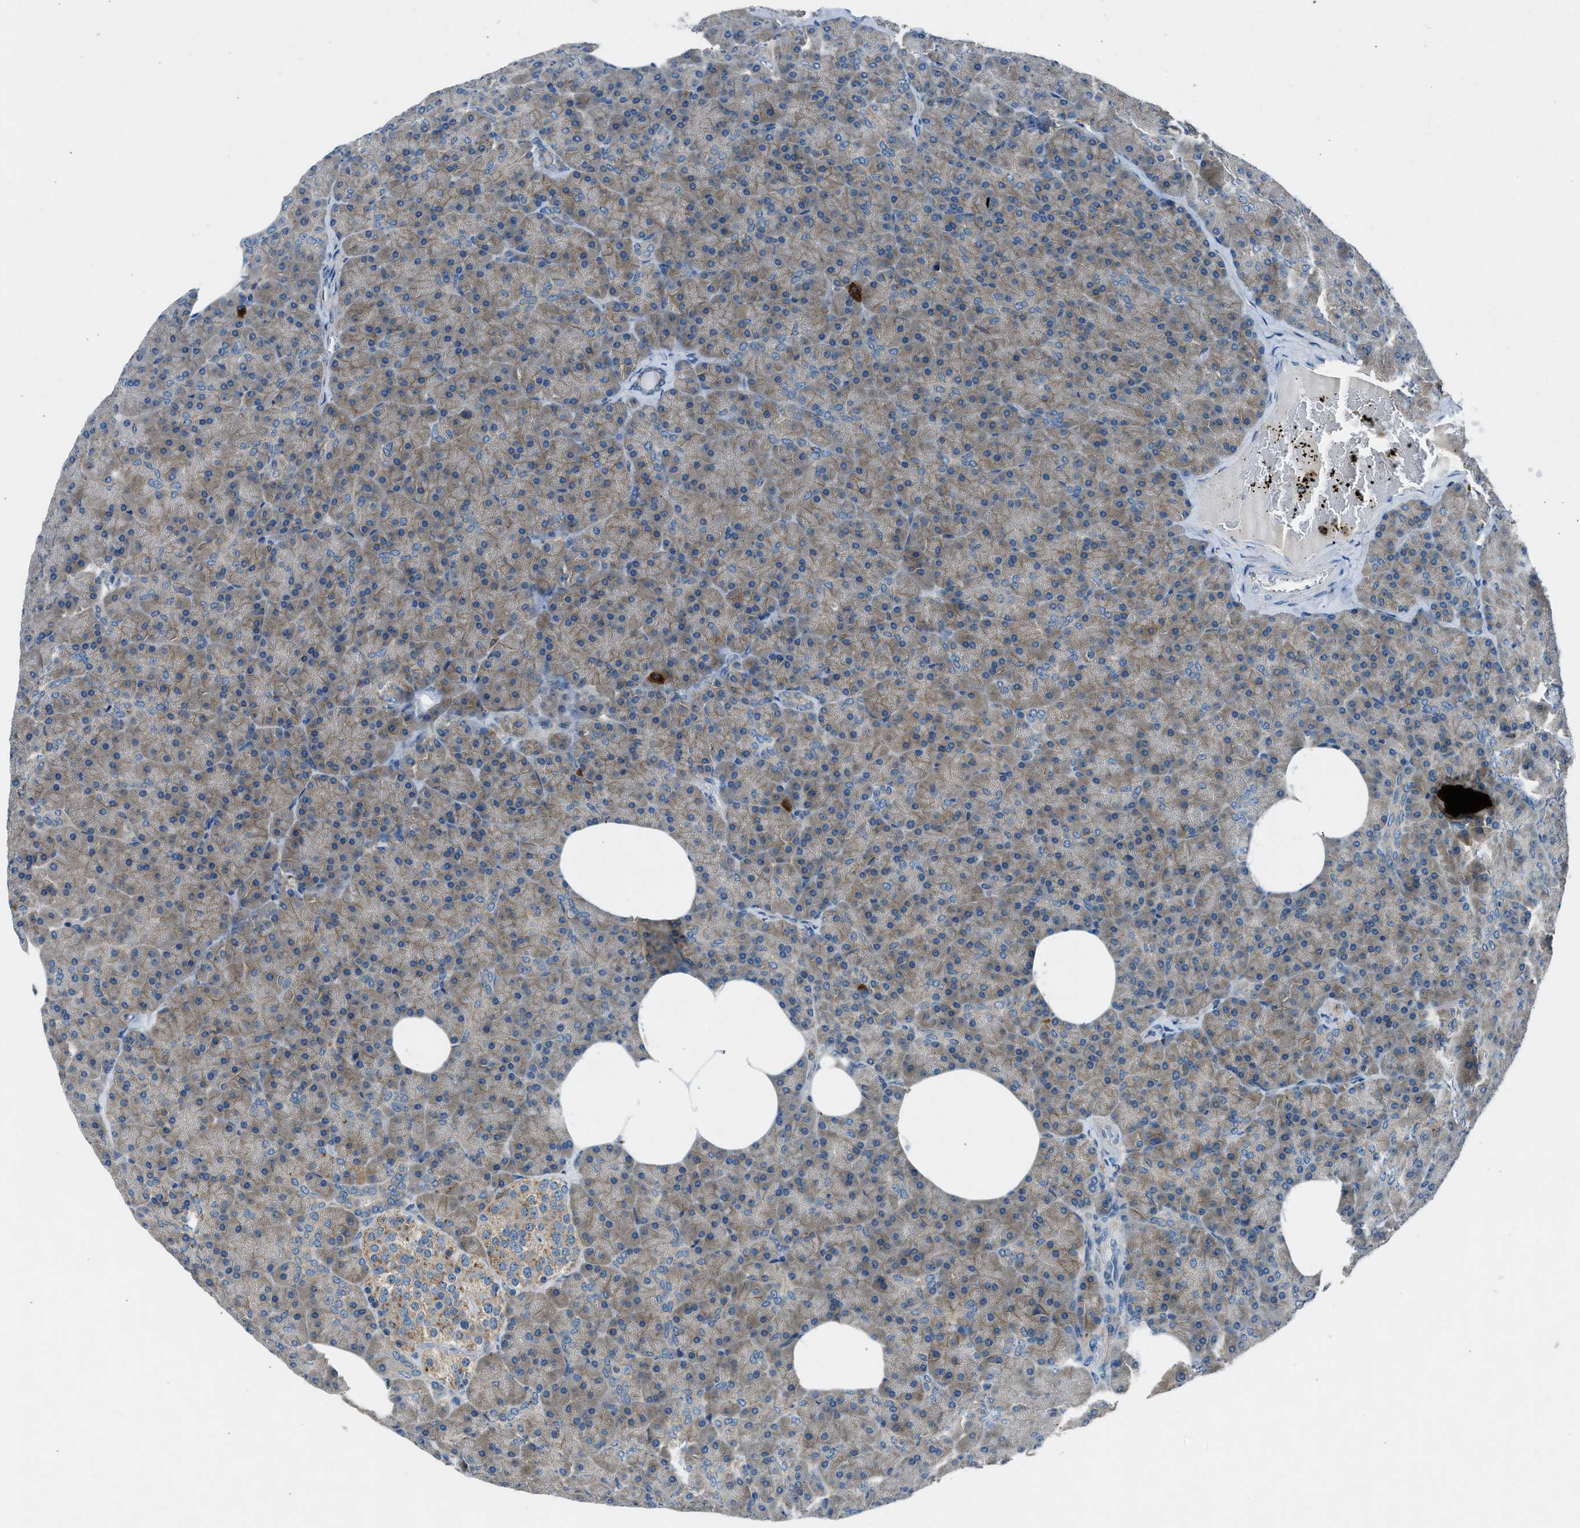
{"staining": {"intensity": "moderate", "quantity": ">75%", "location": "cytoplasmic/membranous"}, "tissue": "pancreas", "cell_type": "Exocrine glandular cells", "image_type": "normal", "snomed": [{"axis": "morphology", "description": "Normal tissue, NOS"}, {"axis": "topography", "description": "Pancreas"}], "caption": "Immunohistochemistry photomicrograph of unremarkable human pancreas stained for a protein (brown), which shows medium levels of moderate cytoplasmic/membranous staining in approximately >75% of exocrine glandular cells.", "gene": "BMP1", "patient": {"sex": "female", "age": 35}}